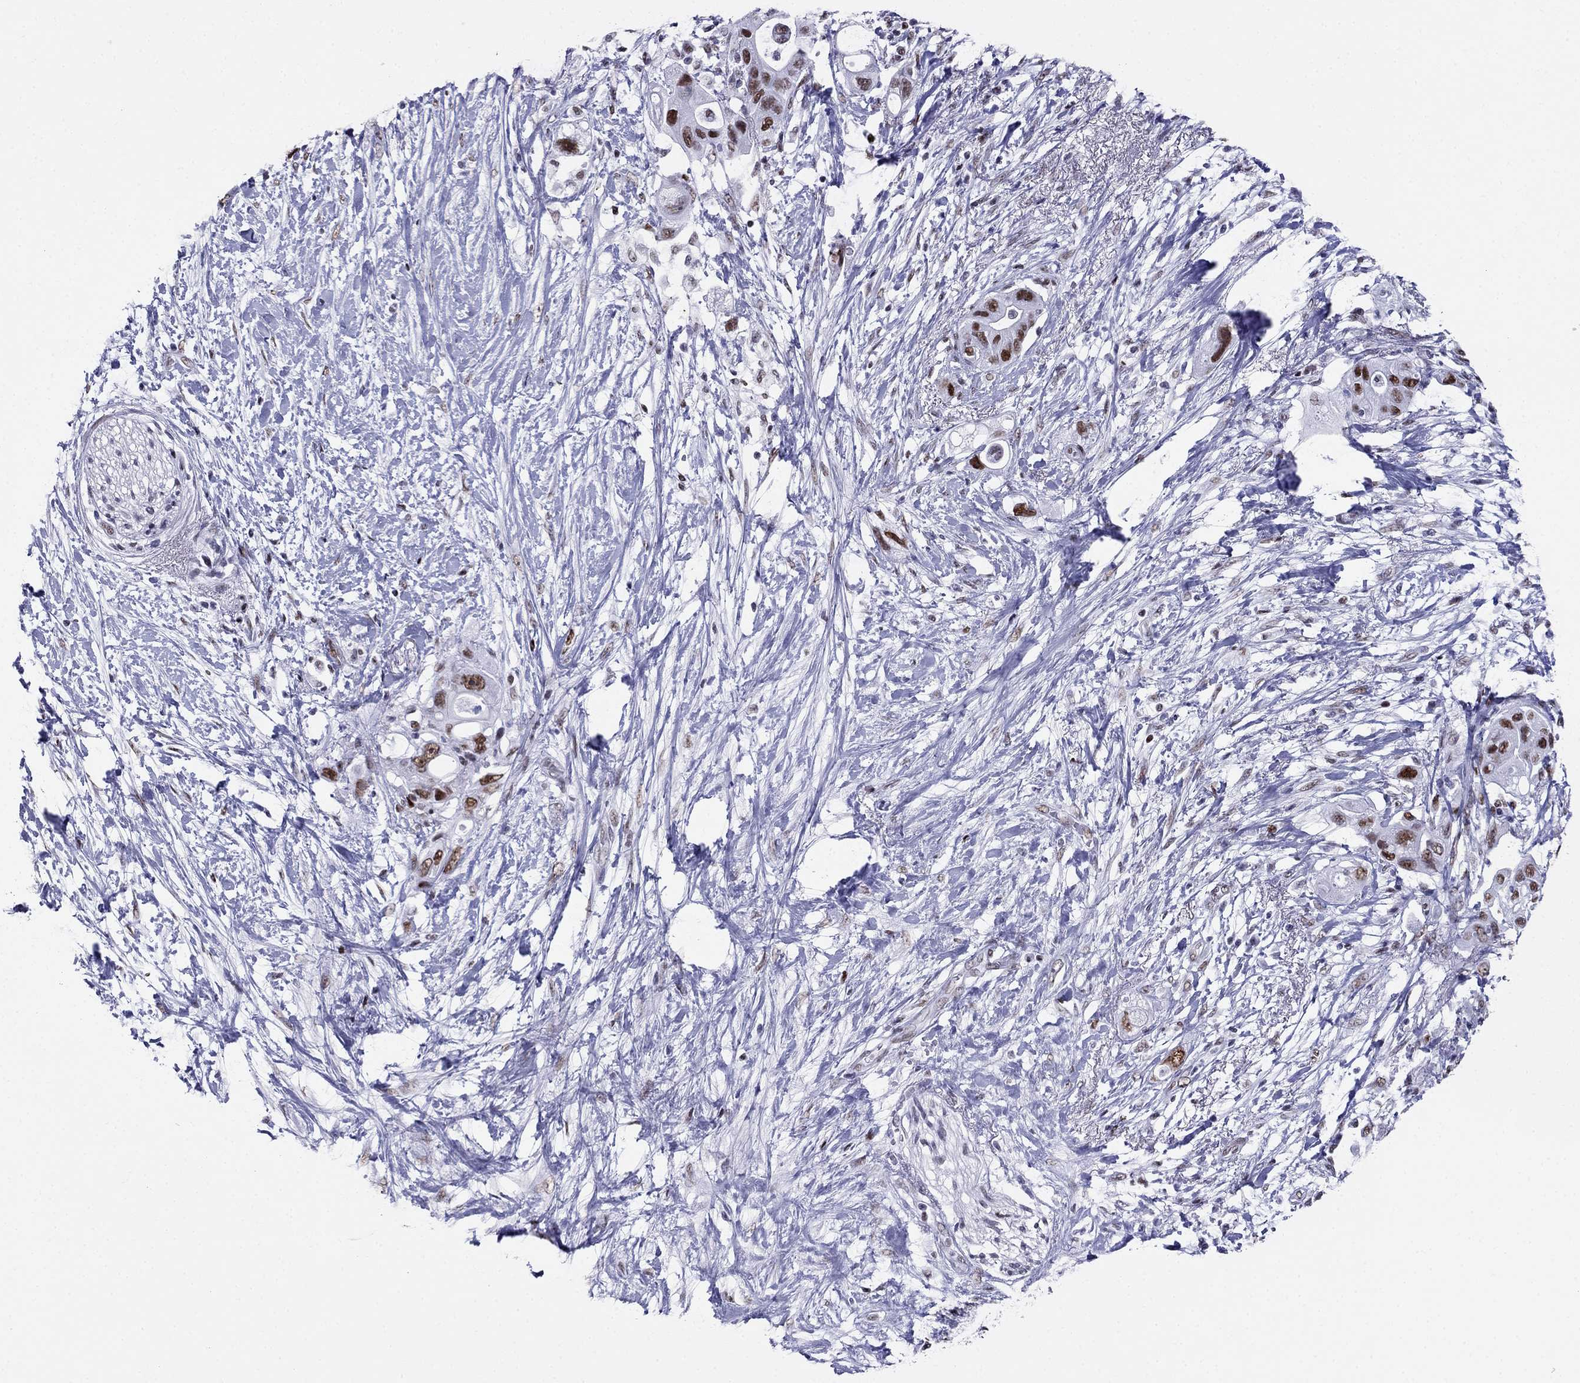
{"staining": {"intensity": "strong", "quantity": "25%-75%", "location": "nuclear"}, "tissue": "pancreatic cancer", "cell_type": "Tumor cells", "image_type": "cancer", "snomed": [{"axis": "morphology", "description": "Adenocarcinoma, NOS"}, {"axis": "topography", "description": "Pancreas"}], "caption": "High-magnification brightfield microscopy of pancreatic adenocarcinoma stained with DAB (brown) and counterstained with hematoxylin (blue). tumor cells exhibit strong nuclear staining is identified in about25%-75% of cells.", "gene": "PPM1G", "patient": {"sex": "female", "age": 72}}